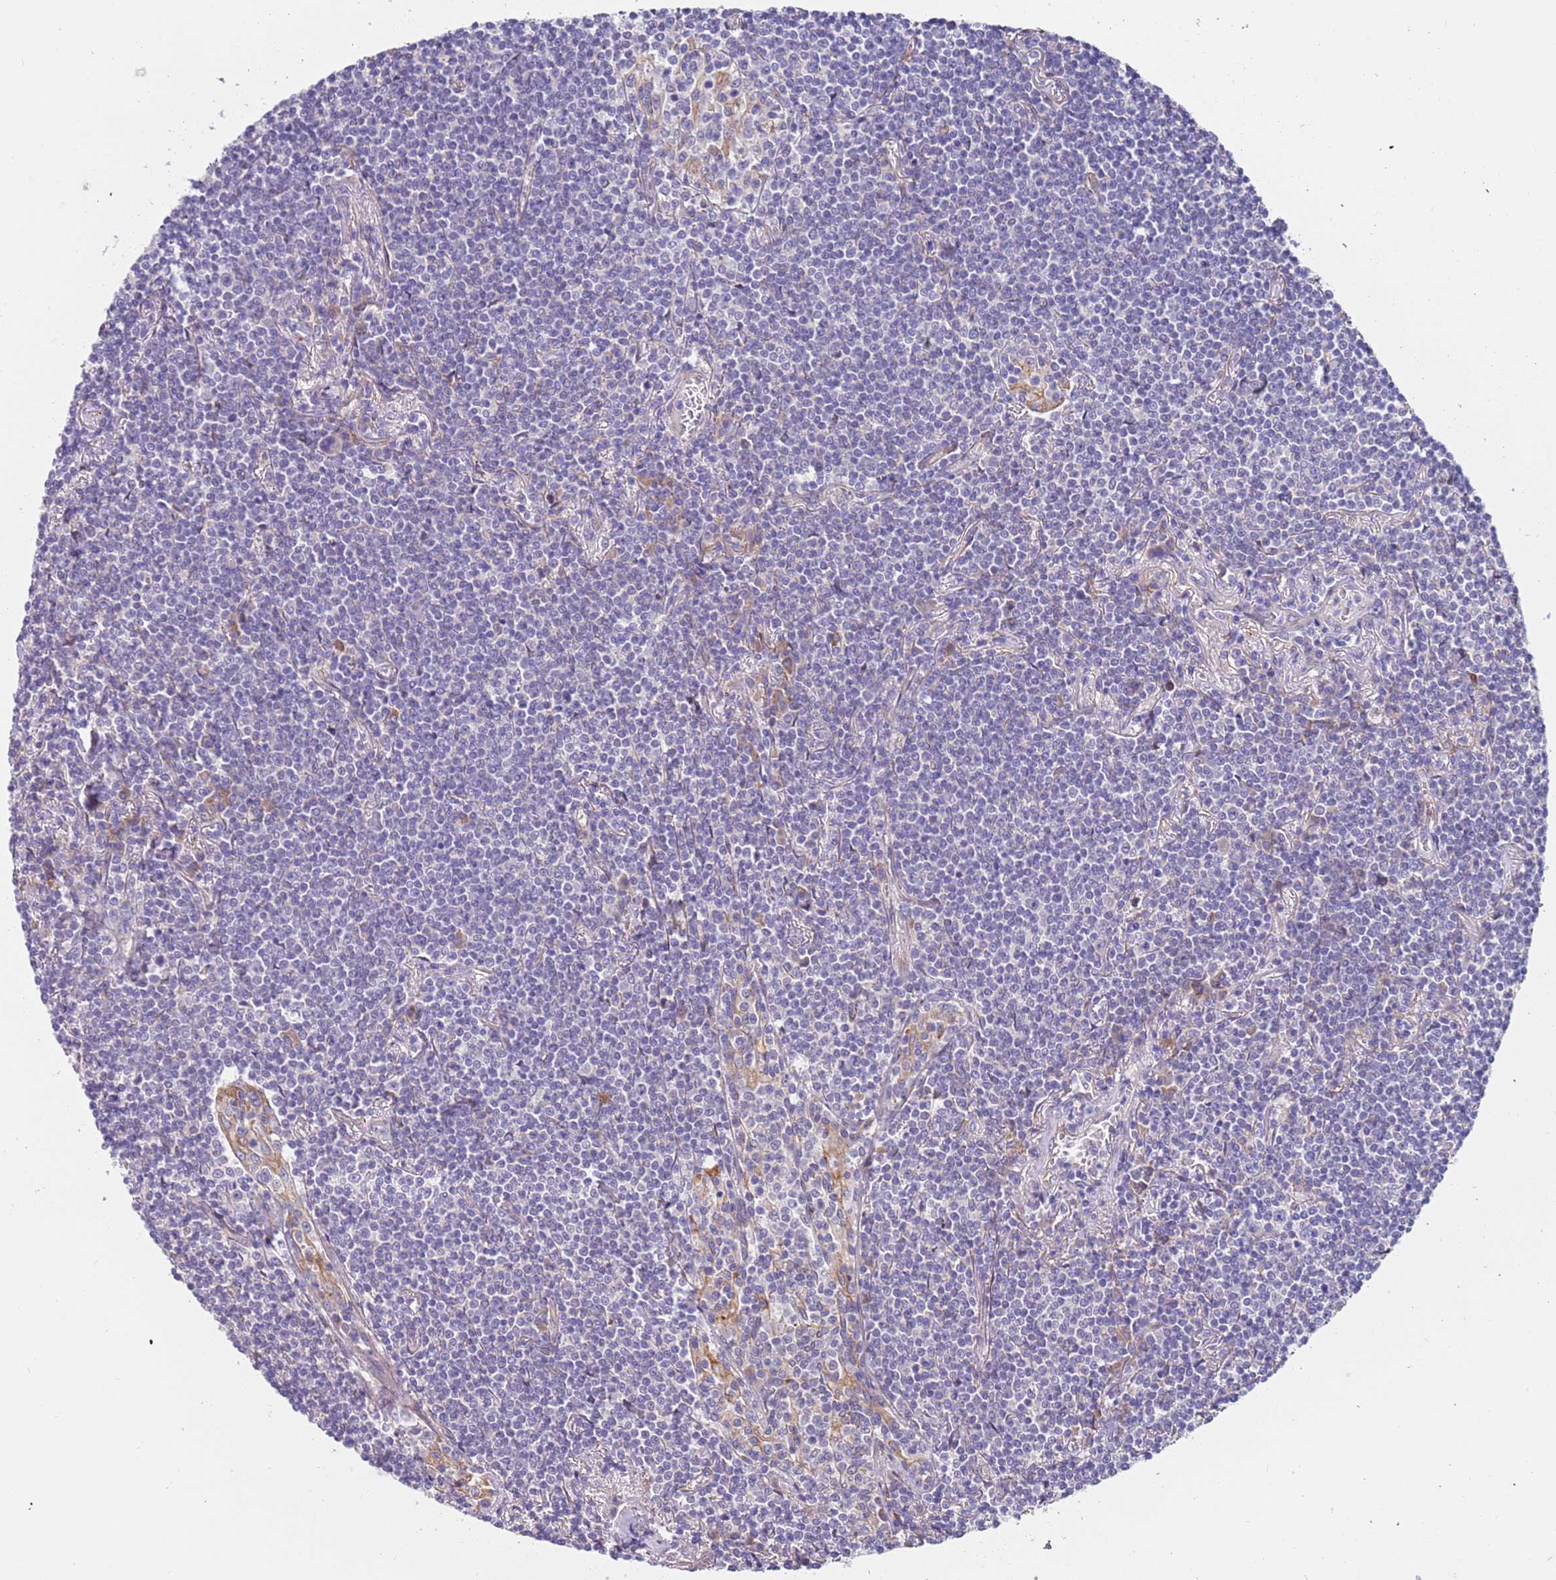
{"staining": {"intensity": "negative", "quantity": "none", "location": "none"}, "tissue": "lymphoma", "cell_type": "Tumor cells", "image_type": "cancer", "snomed": [{"axis": "morphology", "description": "Malignant lymphoma, non-Hodgkin's type, Low grade"}, {"axis": "topography", "description": "Lung"}], "caption": "High power microscopy histopathology image of an IHC histopathology image of malignant lymphoma, non-Hodgkin's type (low-grade), revealing no significant expression in tumor cells. Nuclei are stained in blue.", "gene": "LAMB4", "patient": {"sex": "female", "age": 71}}